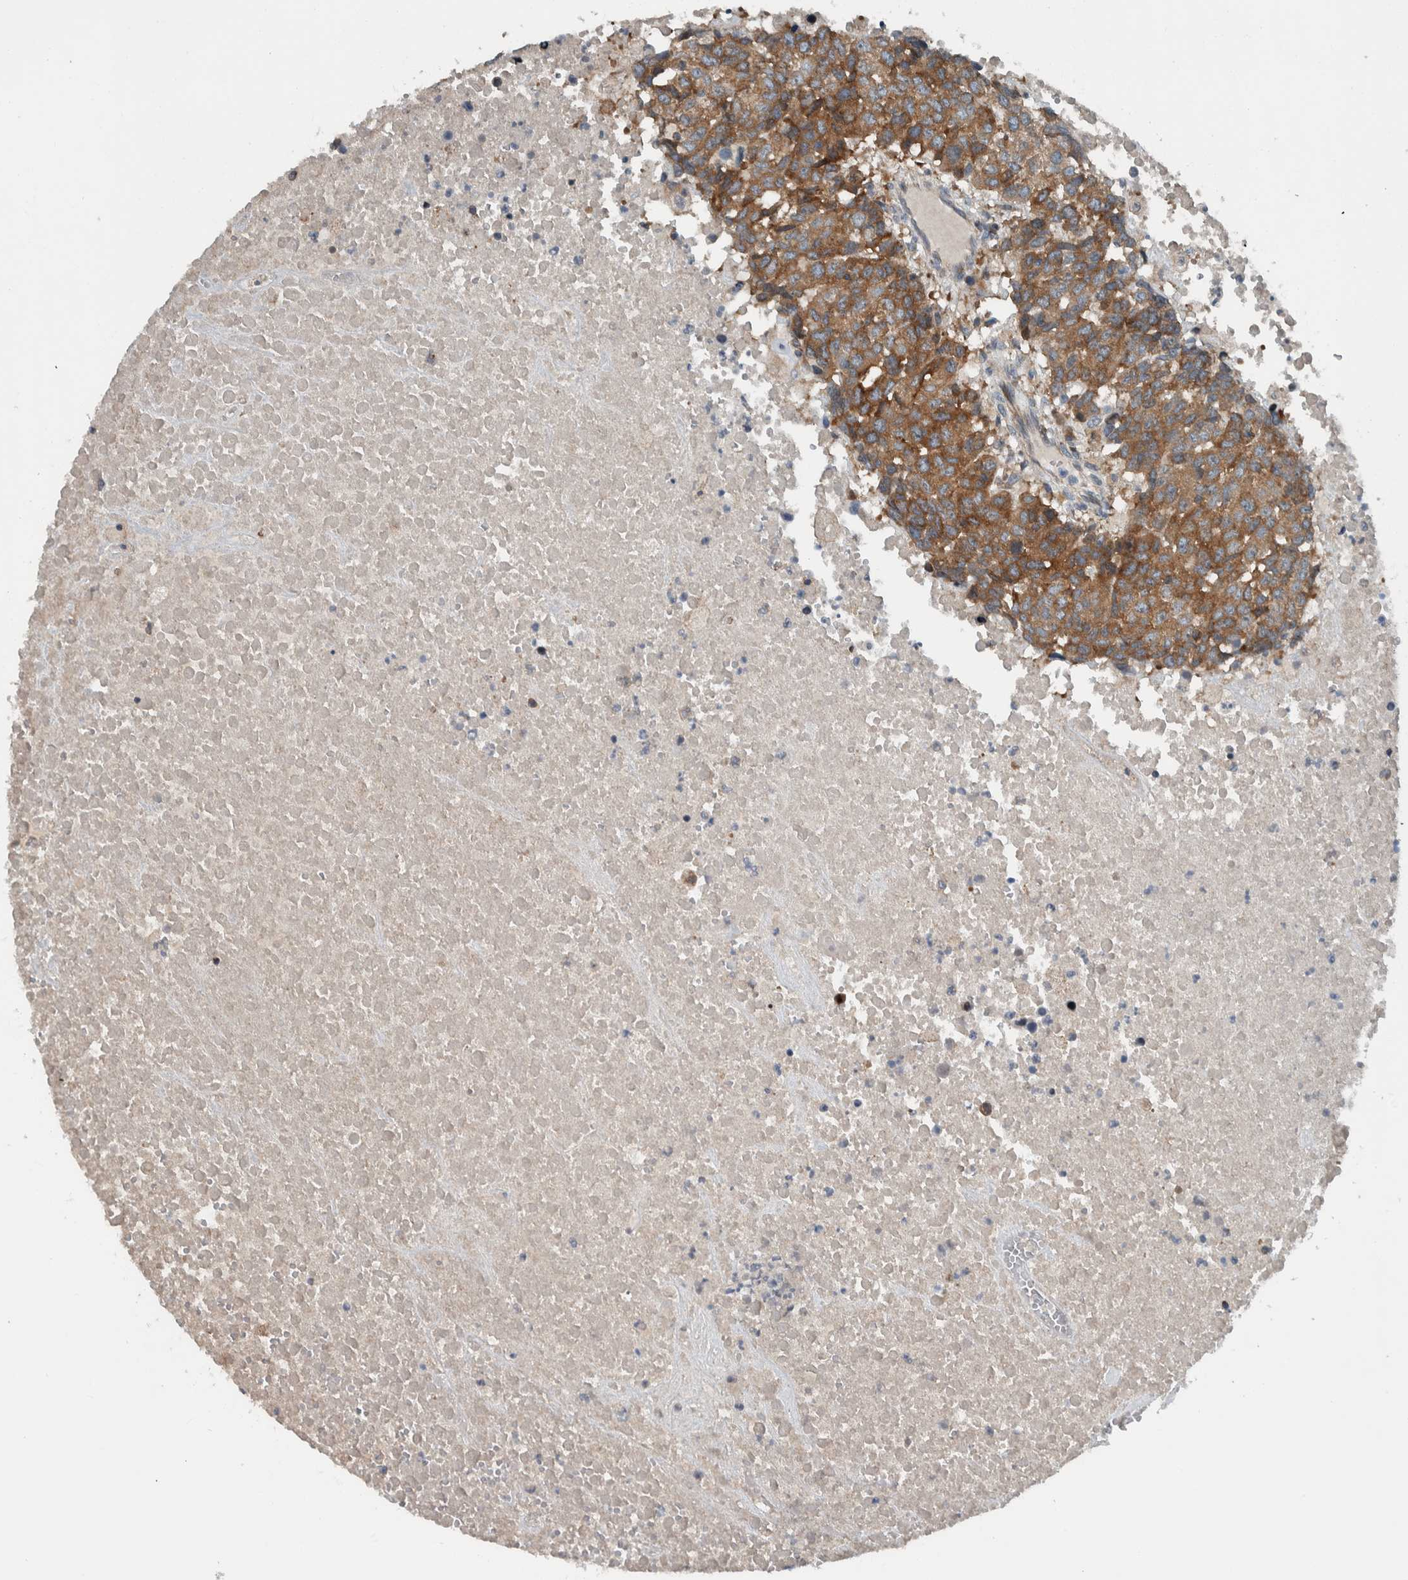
{"staining": {"intensity": "moderate", "quantity": ">75%", "location": "cytoplasmic/membranous"}, "tissue": "head and neck cancer", "cell_type": "Tumor cells", "image_type": "cancer", "snomed": [{"axis": "morphology", "description": "Squamous cell carcinoma, NOS"}, {"axis": "topography", "description": "Head-Neck"}], "caption": "This is an image of IHC staining of squamous cell carcinoma (head and neck), which shows moderate expression in the cytoplasmic/membranous of tumor cells.", "gene": "BAIAP2L1", "patient": {"sex": "male", "age": 66}}